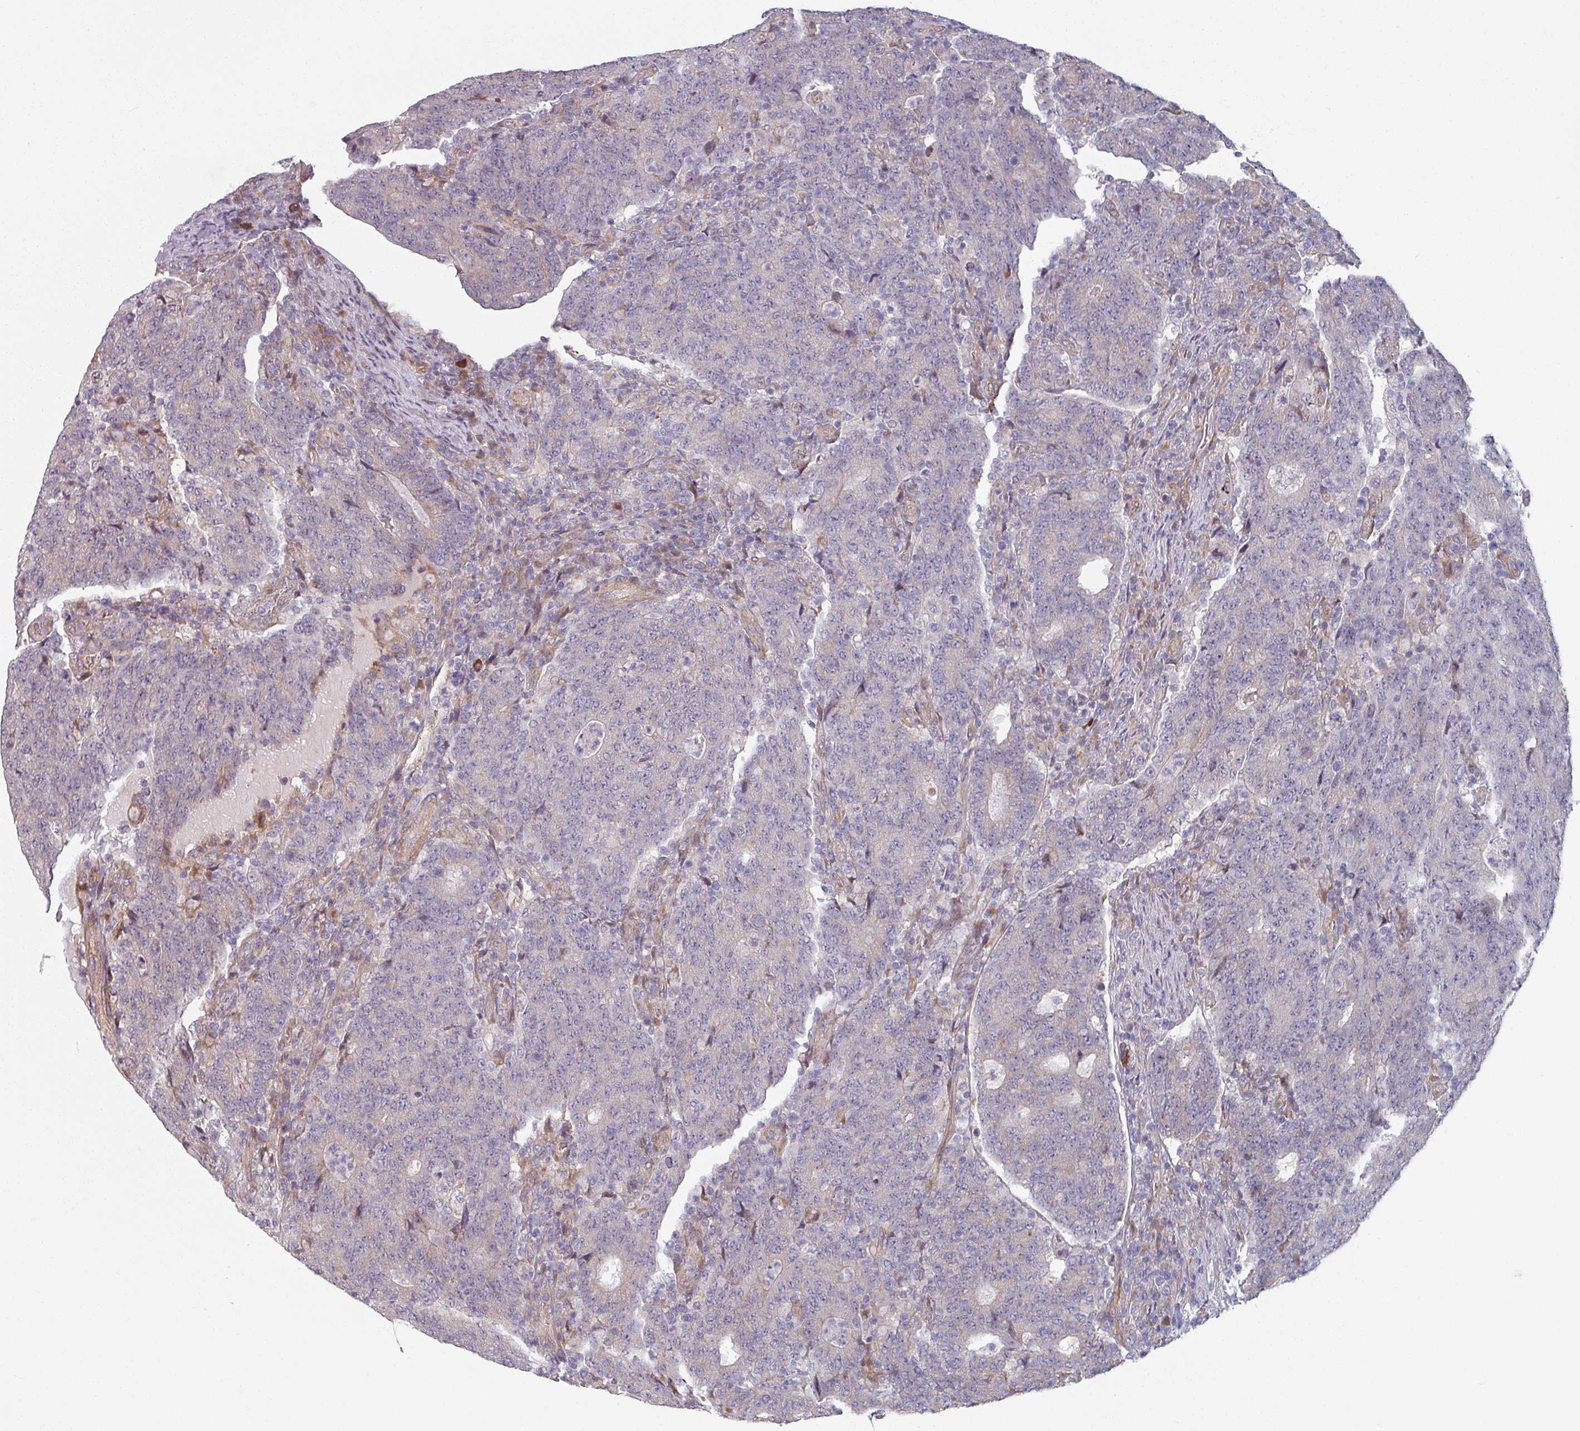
{"staining": {"intensity": "negative", "quantity": "none", "location": "none"}, "tissue": "colorectal cancer", "cell_type": "Tumor cells", "image_type": "cancer", "snomed": [{"axis": "morphology", "description": "Adenocarcinoma, NOS"}, {"axis": "topography", "description": "Colon"}], "caption": "Immunohistochemical staining of colorectal cancer exhibits no significant staining in tumor cells.", "gene": "C4BPB", "patient": {"sex": "female", "age": 75}}